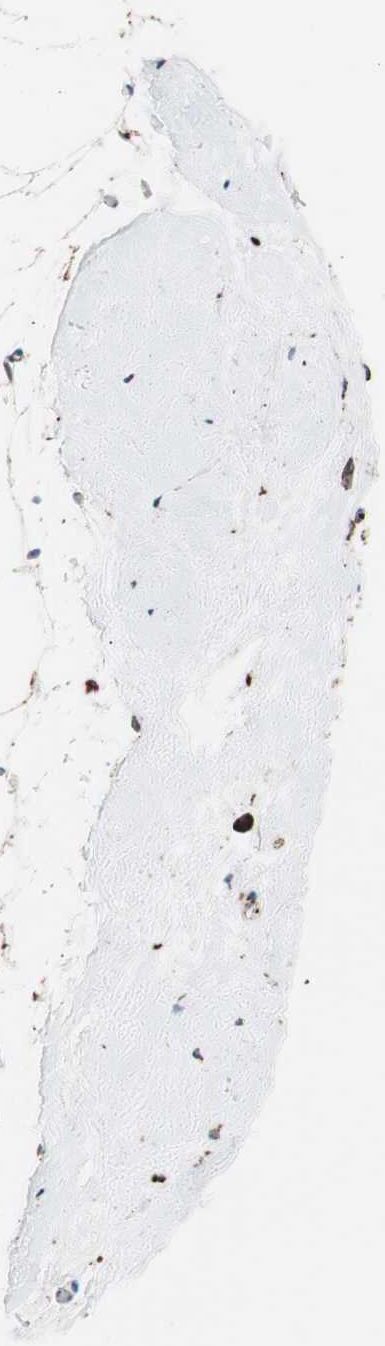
{"staining": {"intensity": "strong", "quantity": "25%-75%", "location": "cytoplasmic/membranous"}, "tissue": "breast", "cell_type": "Adipocytes", "image_type": "normal", "snomed": [{"axis": "morphology", "description": "Normal tissue, NOS"}, {"axis": "topography", "description": "Breast"}], "caption": "Adipocytes display high levels of strong cytoplasmic/membranous positivity in approximately 25%-75% of cells in normal breast.", "gene": "LAMP1", "patient": {"sex": "female", "age": 75}}